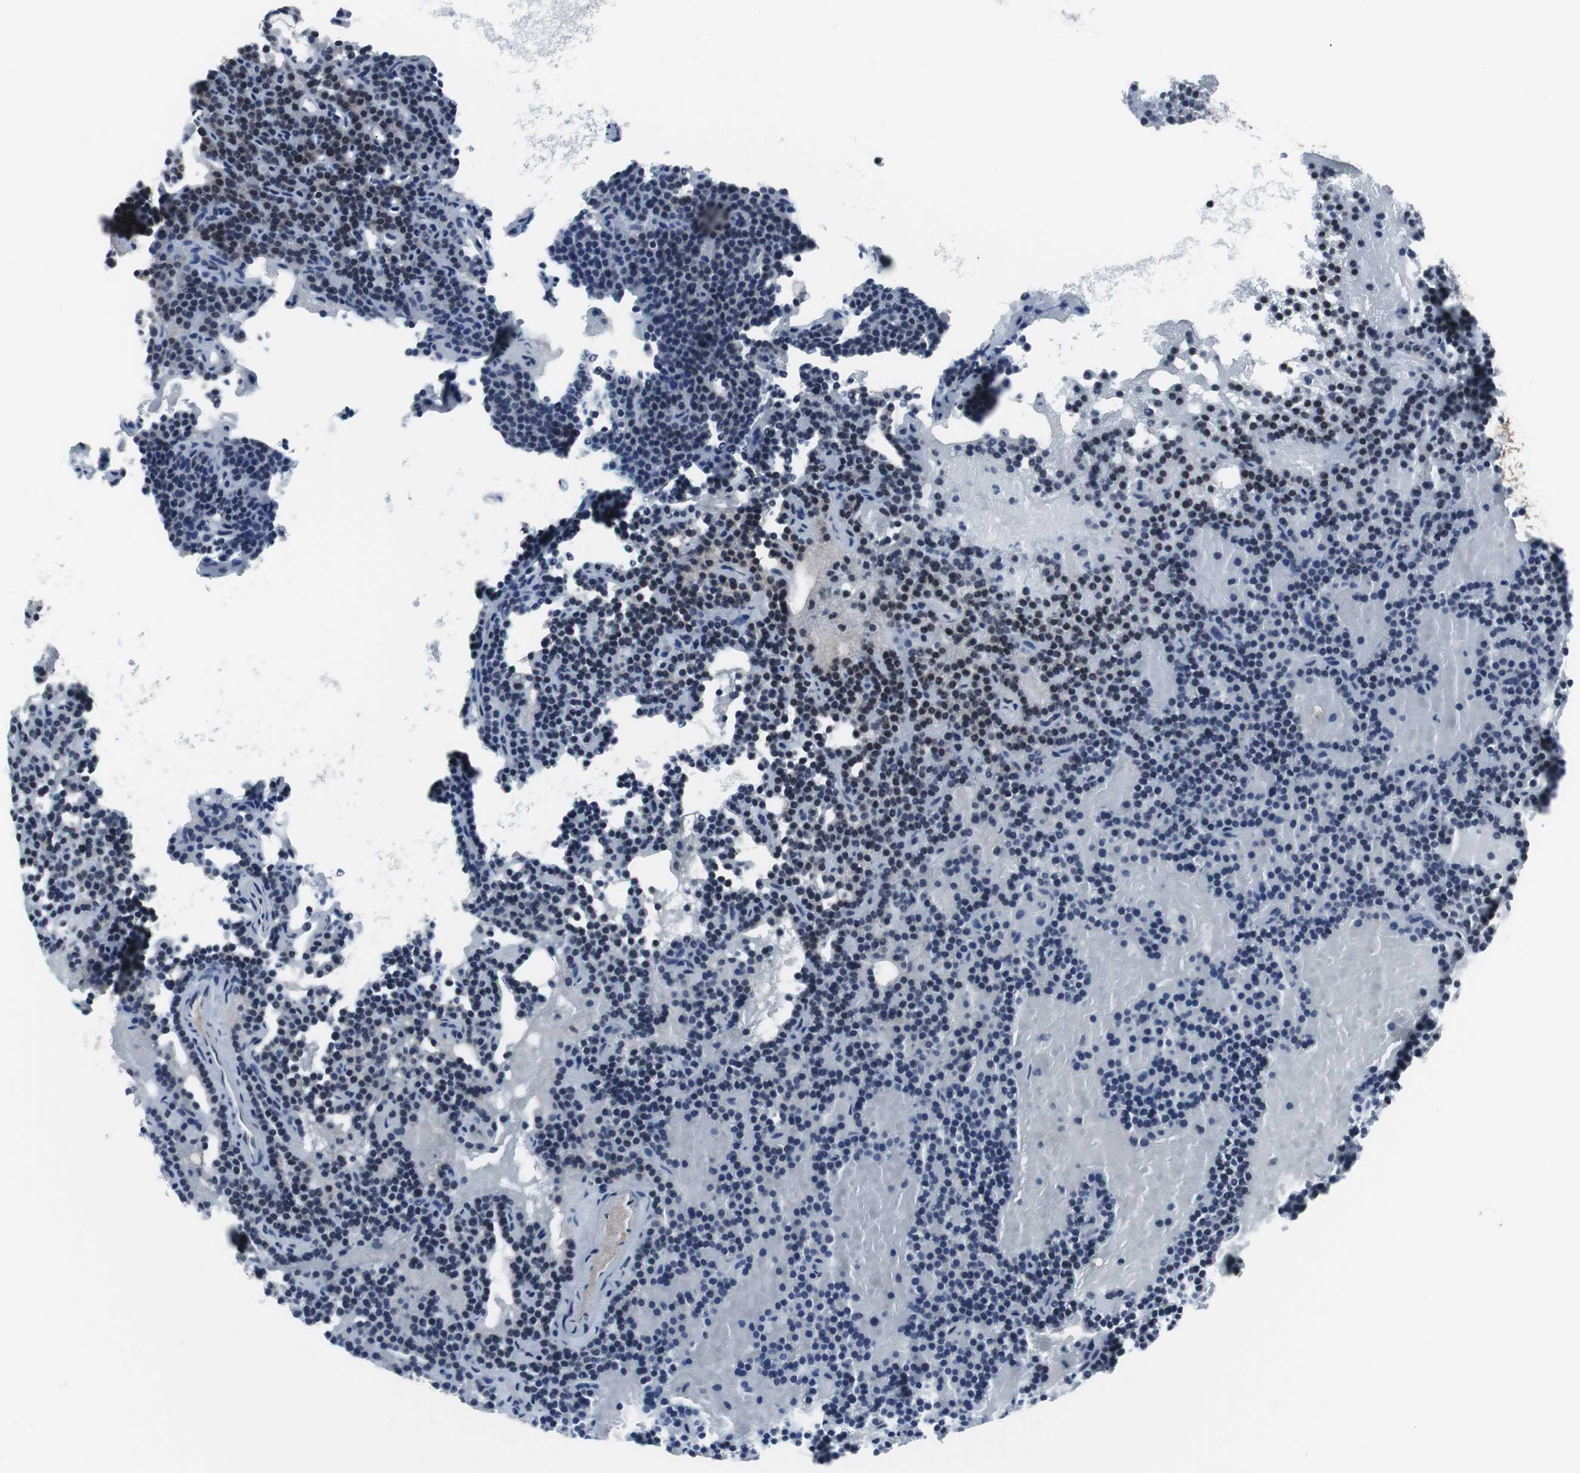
{"staining": {"intensity": "negative", "quantity": "none", "location": "none"}, "tissue": "parathyroid gland", "cell_type": "Glandular cells", "image_type": "normal", "snomed": [{"axis": "morphology", "description": "Normal tissue, NOS"}, {"axis": "topography", "description": "Parathyroid gland"}], "caption": "Parathyroid gland stained for a protein using immunohistochemistry reveals no expression glandular cells.", "gene": "DOK1", "patient": {"sex": "male", "age": 66}}